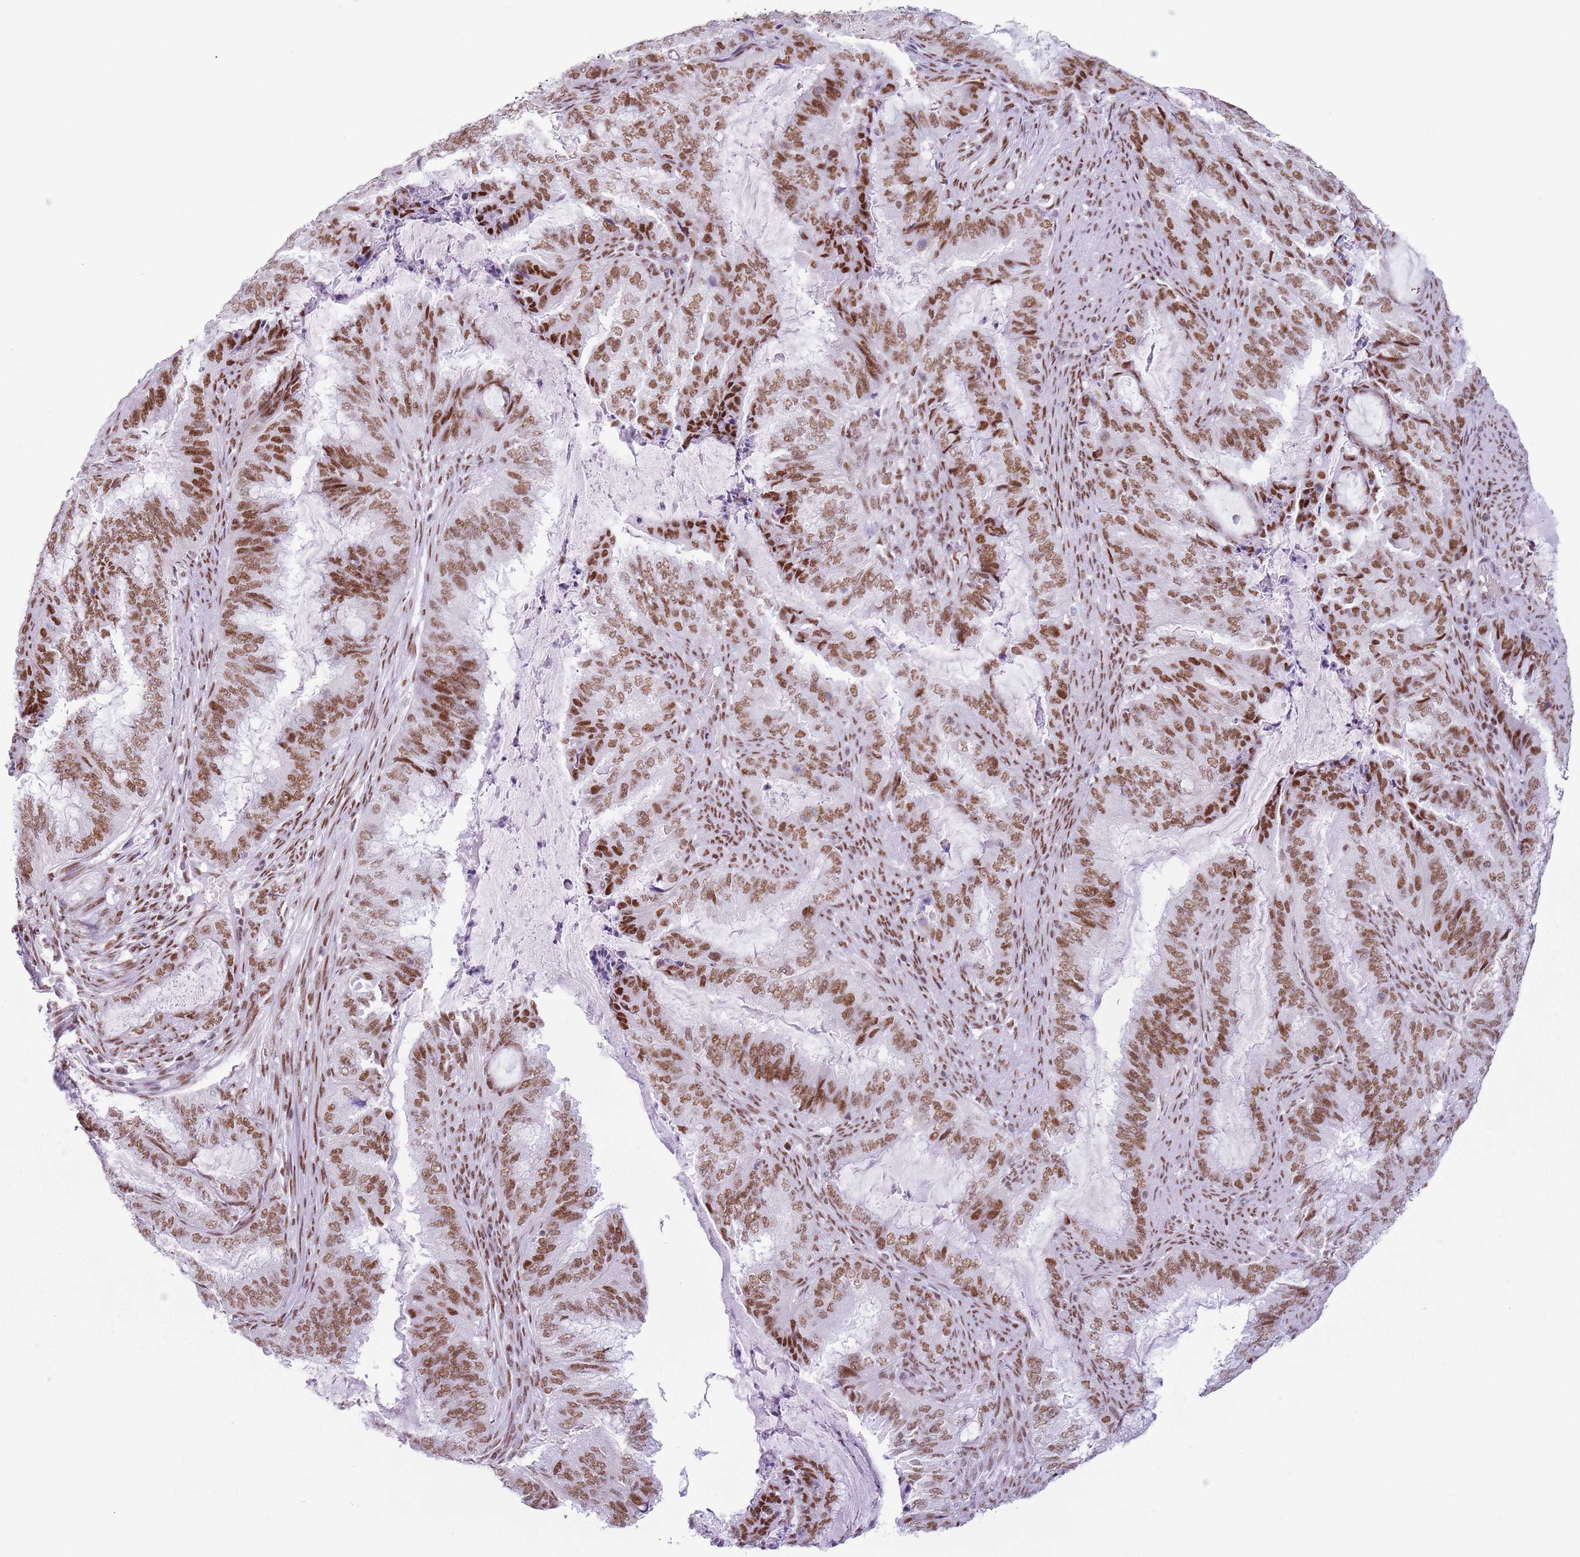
{"staining": {"intensity": "moderate", "quantity": ">75%", "location": "nuclear"}, "tissue": "endometrial cancer", "cell_type": "Tumor cells", "image_type": "cancer", "snomed": [{"axis": "morphology", "description": "Adenocarcinoma, NOS"}, {"axis": "topography", "description": "Endometrium"}], "caption": "Endometrial cancer stained for a protein (brown) displays moderate nuclear positive staining in about >75% of tumor cells.", "gene": "FAM104B", "patient": {"sex": "female", "age": 51}}